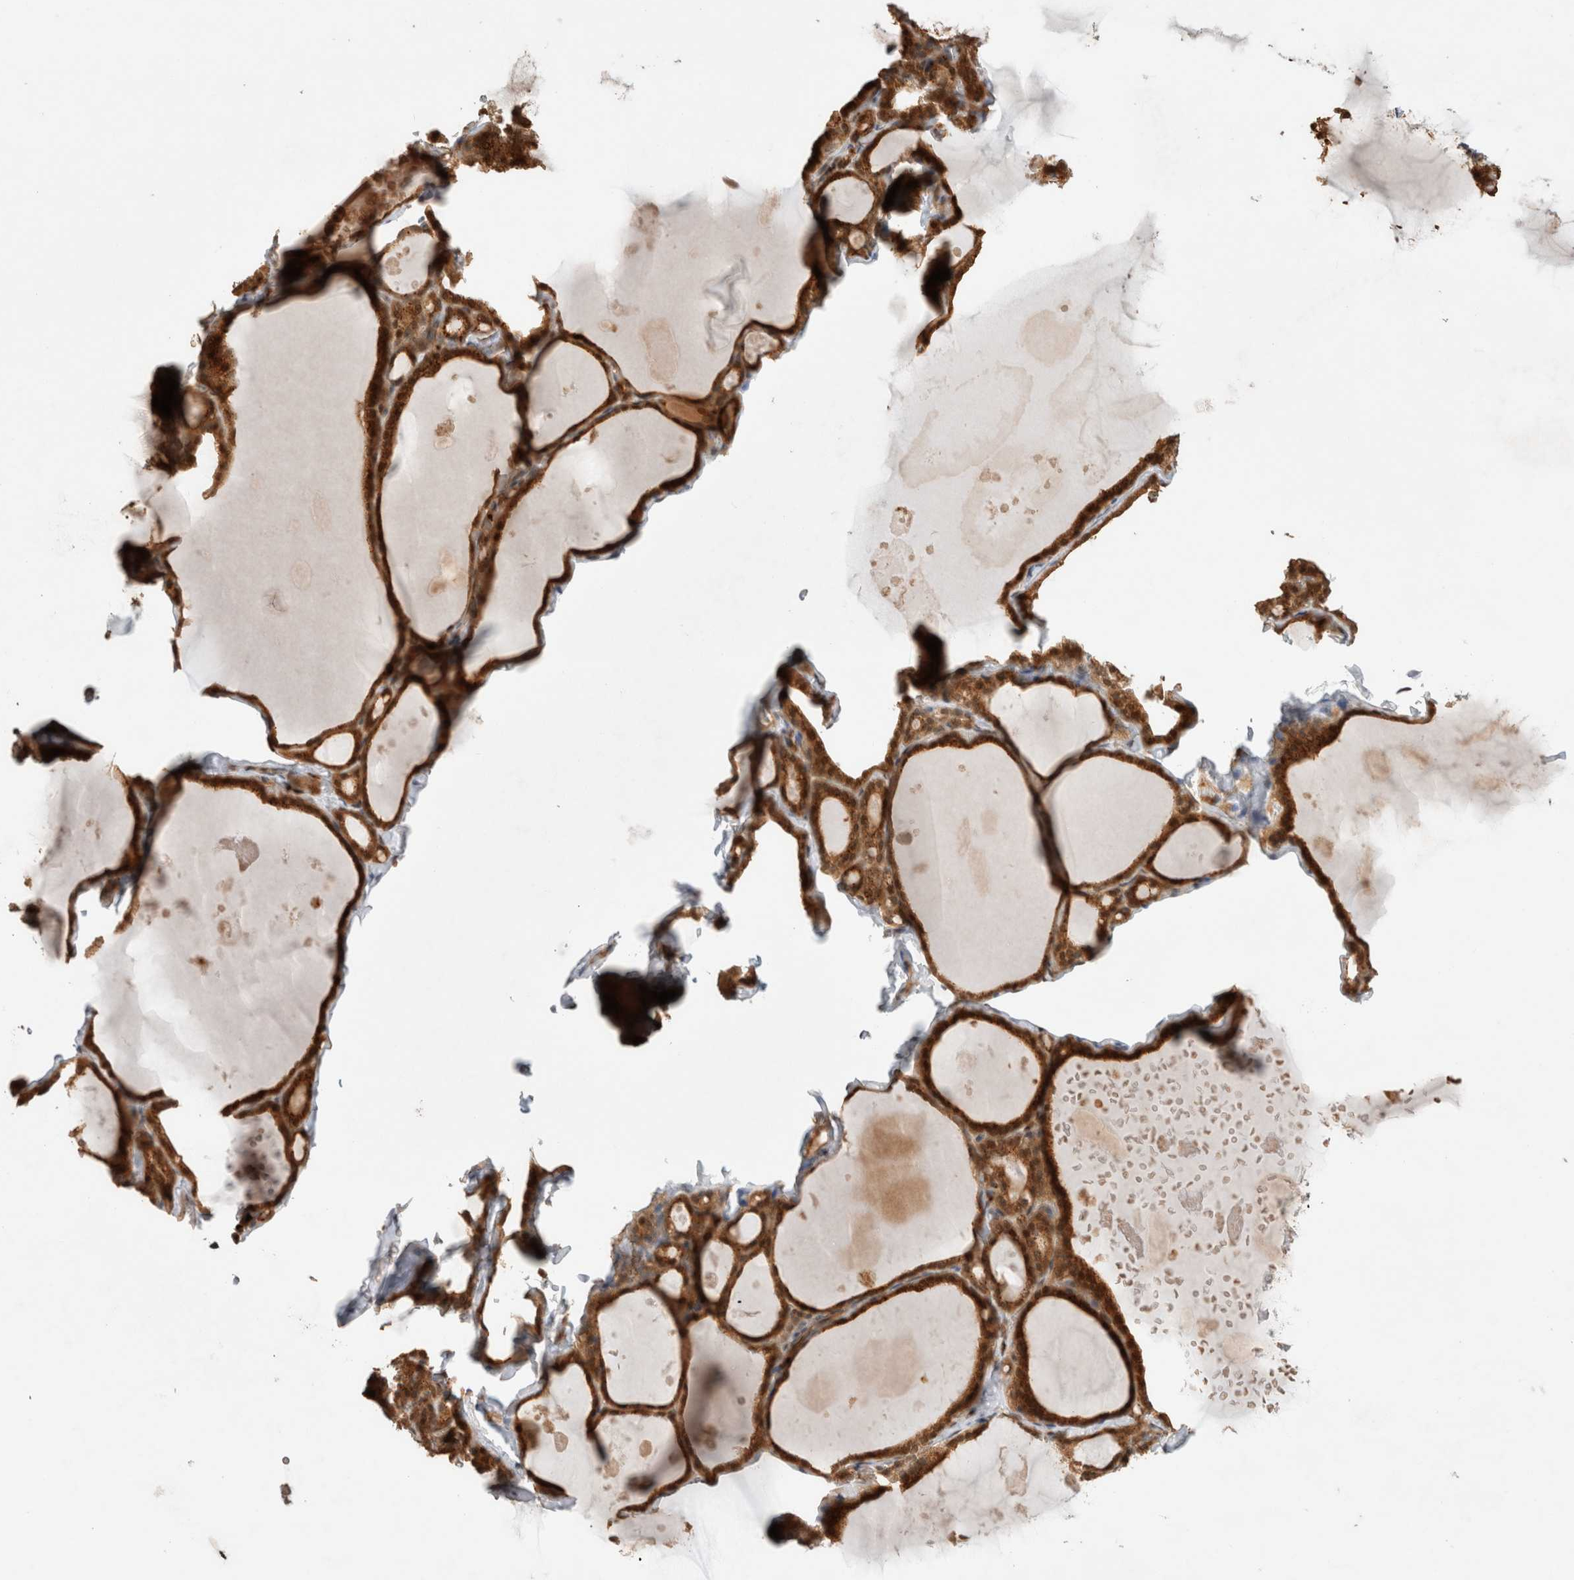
{"staining": {"intensity": "strong", "quantity": ">75%", "location": "cytoplasmic/membranous,nuclear"}, "tissue": "thyroid gland", "cell_type": "Glandular cells", "image_type": "normal", "snomed": [{"axis": "morphology", "description": "Normal tissue, NOS"}, {"axis": "topography", "description": "Thyroid gland"}], "caption": "DAB (3,3'-diaminobenzidine) immunohistochemical staining of benign thyroid gland displays strong cytoplasmic/membranous,nuclear protein expression in about >75% of glandular cells. (Brightfield microscopy of DAB IHC at high magnification).", "gene": "OTUD6B", "patient": {"sex": "male", "age": 56}}